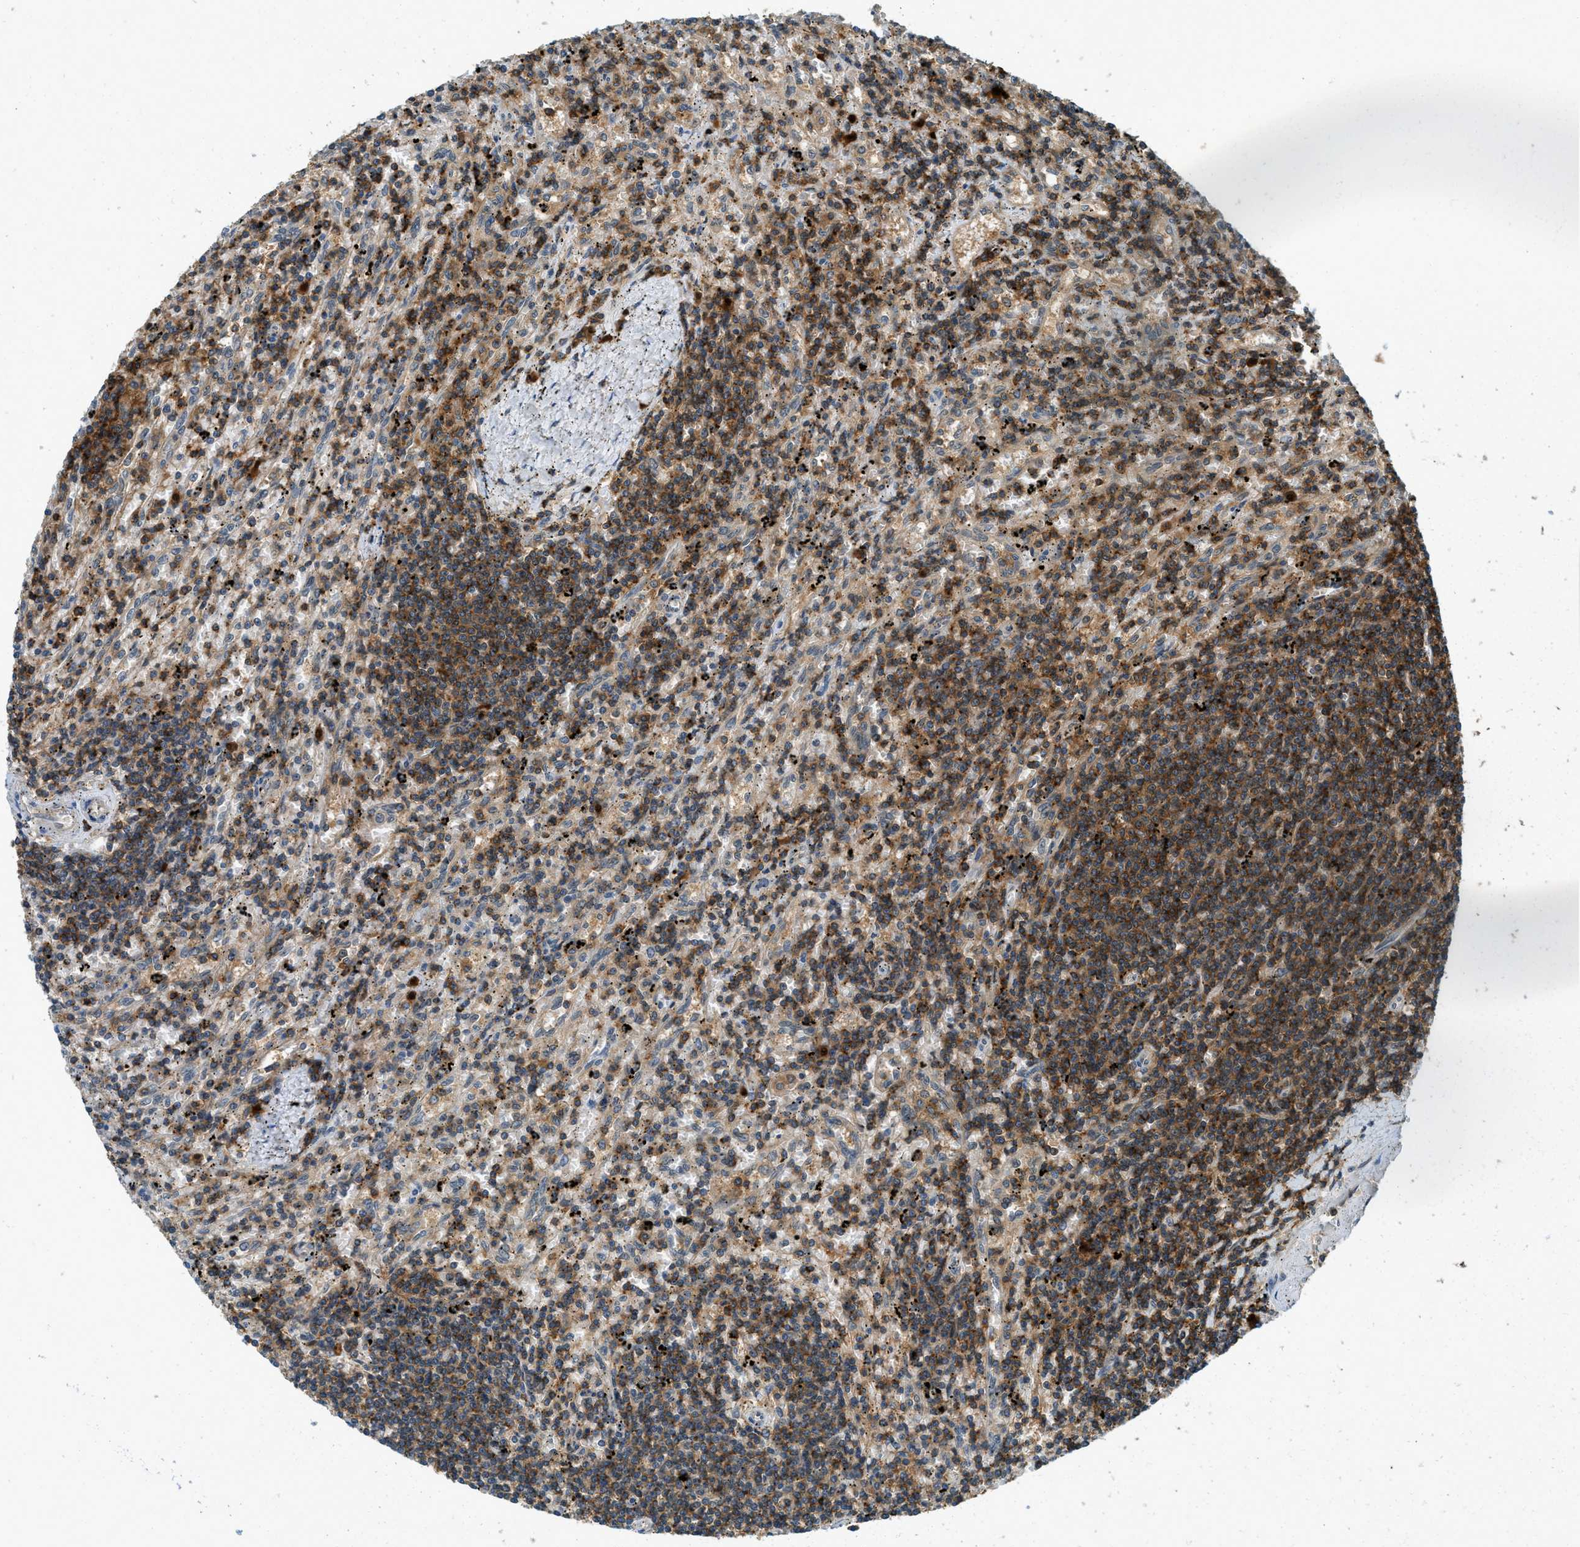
{"staining": {"intensity": "moderate", "quantity": ">75%", "location": "cytoplasmic/membranous"}, "tissue": "lymphoma", "cell_type": "Tumor cells", "image_type": "cancer", "snomed": [{"axis": "morphology", "description": "Malignant lymphoma, non-Hodgkin's type, Low grade"}, {"axis": "topography", "description": "Spleen"}], "caption": "DAB (3,3'-diaminobenzidine) immunohistochemical staining of malignant lymphoma, non-Hodgkin's type (low-grade) demonstrates moderate cytoplasmic/membranous protein expression in about >75% of tumor cells.", "gene": "GMPPB", "patient": {"sex": "male", "age": 76}}